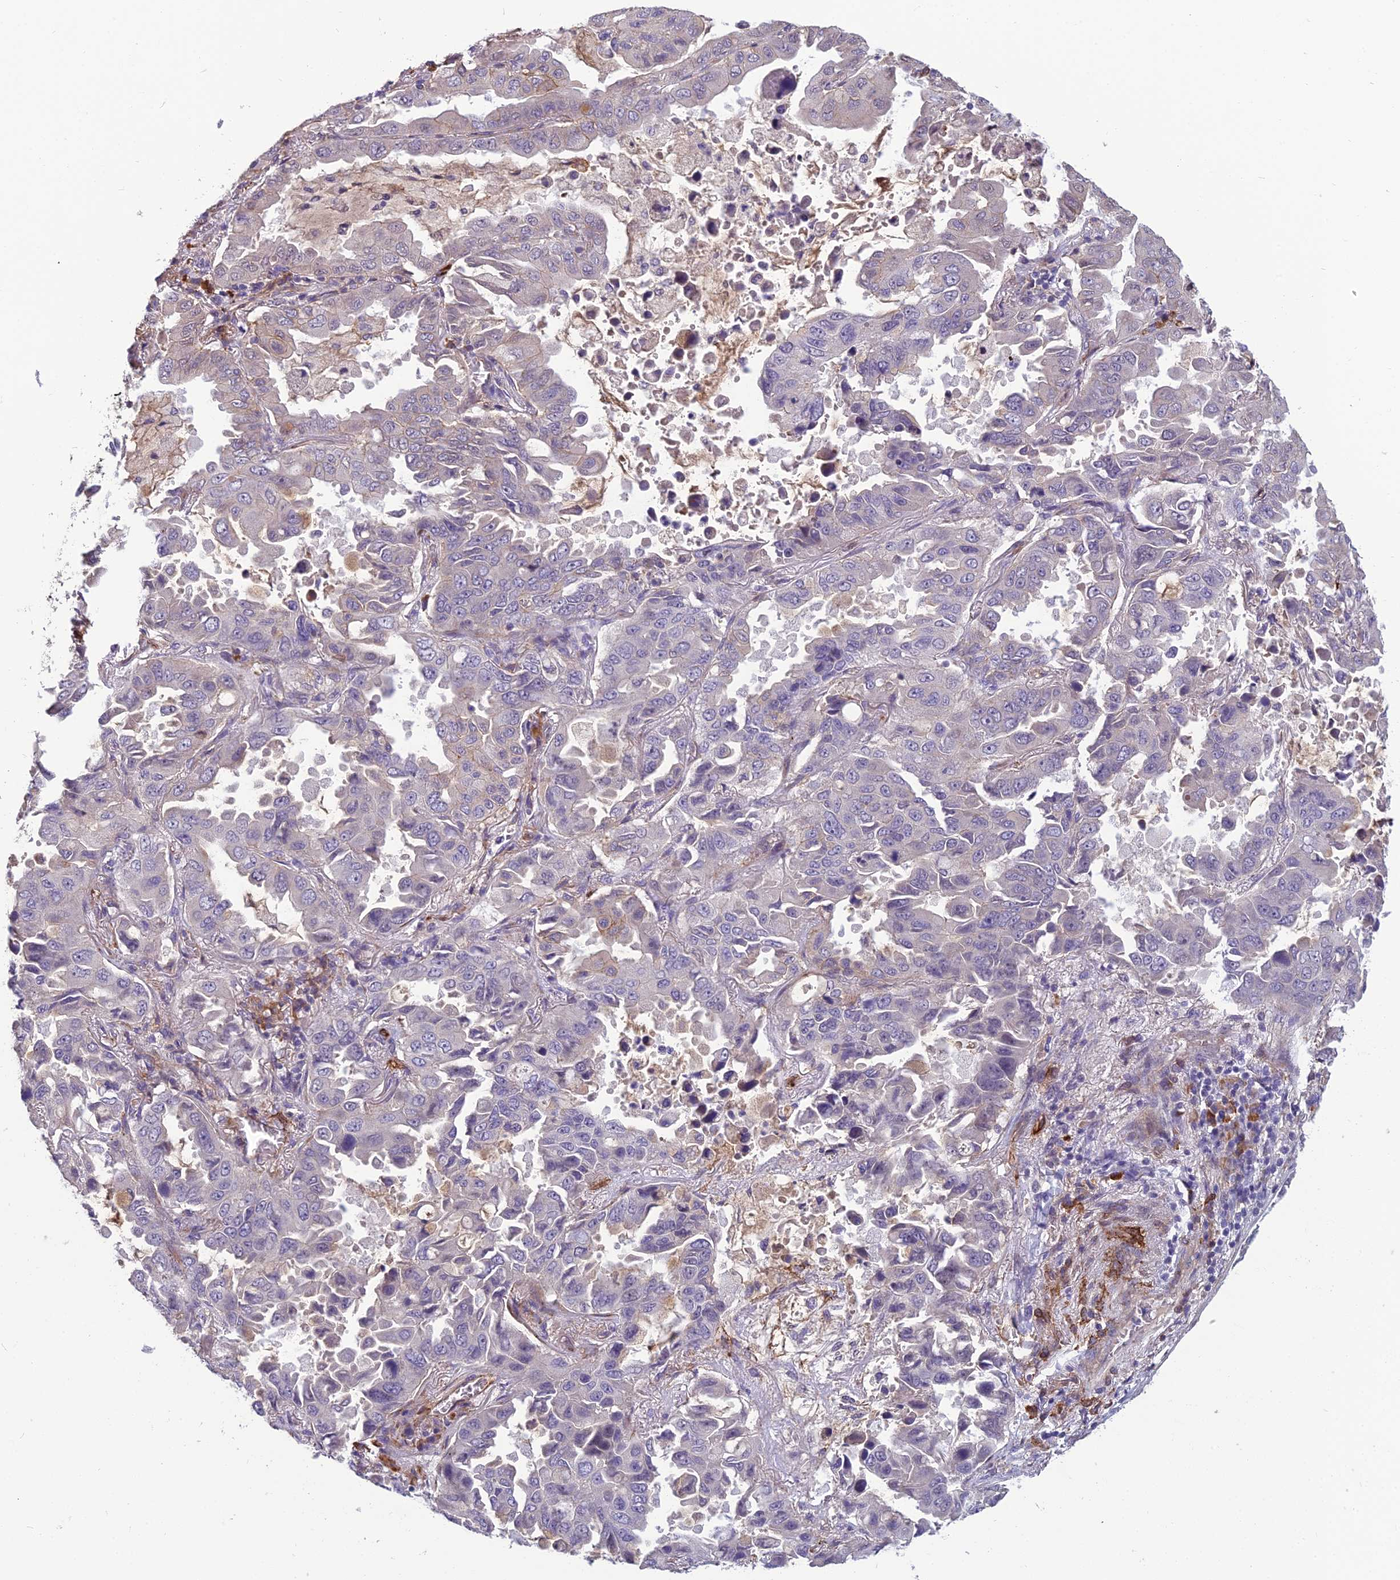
{"staining": {"intensity": "negative", "quantity": "none", "location": "none"}, "tissue": "lung cancer", "cell_type": "Tumor cells", "image_type": "cancer", "snomed": [{"axis": "morphology", "description": "Adenocarcinoma, NOS"}, {"axis": "topography", "description": "Lung"}], "caption": "Tumor cells show no significant protein positivity in lung cancer (adenocarcinoma). (Stains: DAB immunohistochemistry with hematoxylin counter stain, Microscopy: brightfield microscopy at high magnification).", "gene": "TSPAN15", "patient": {"sex": "male", "age": 64}}